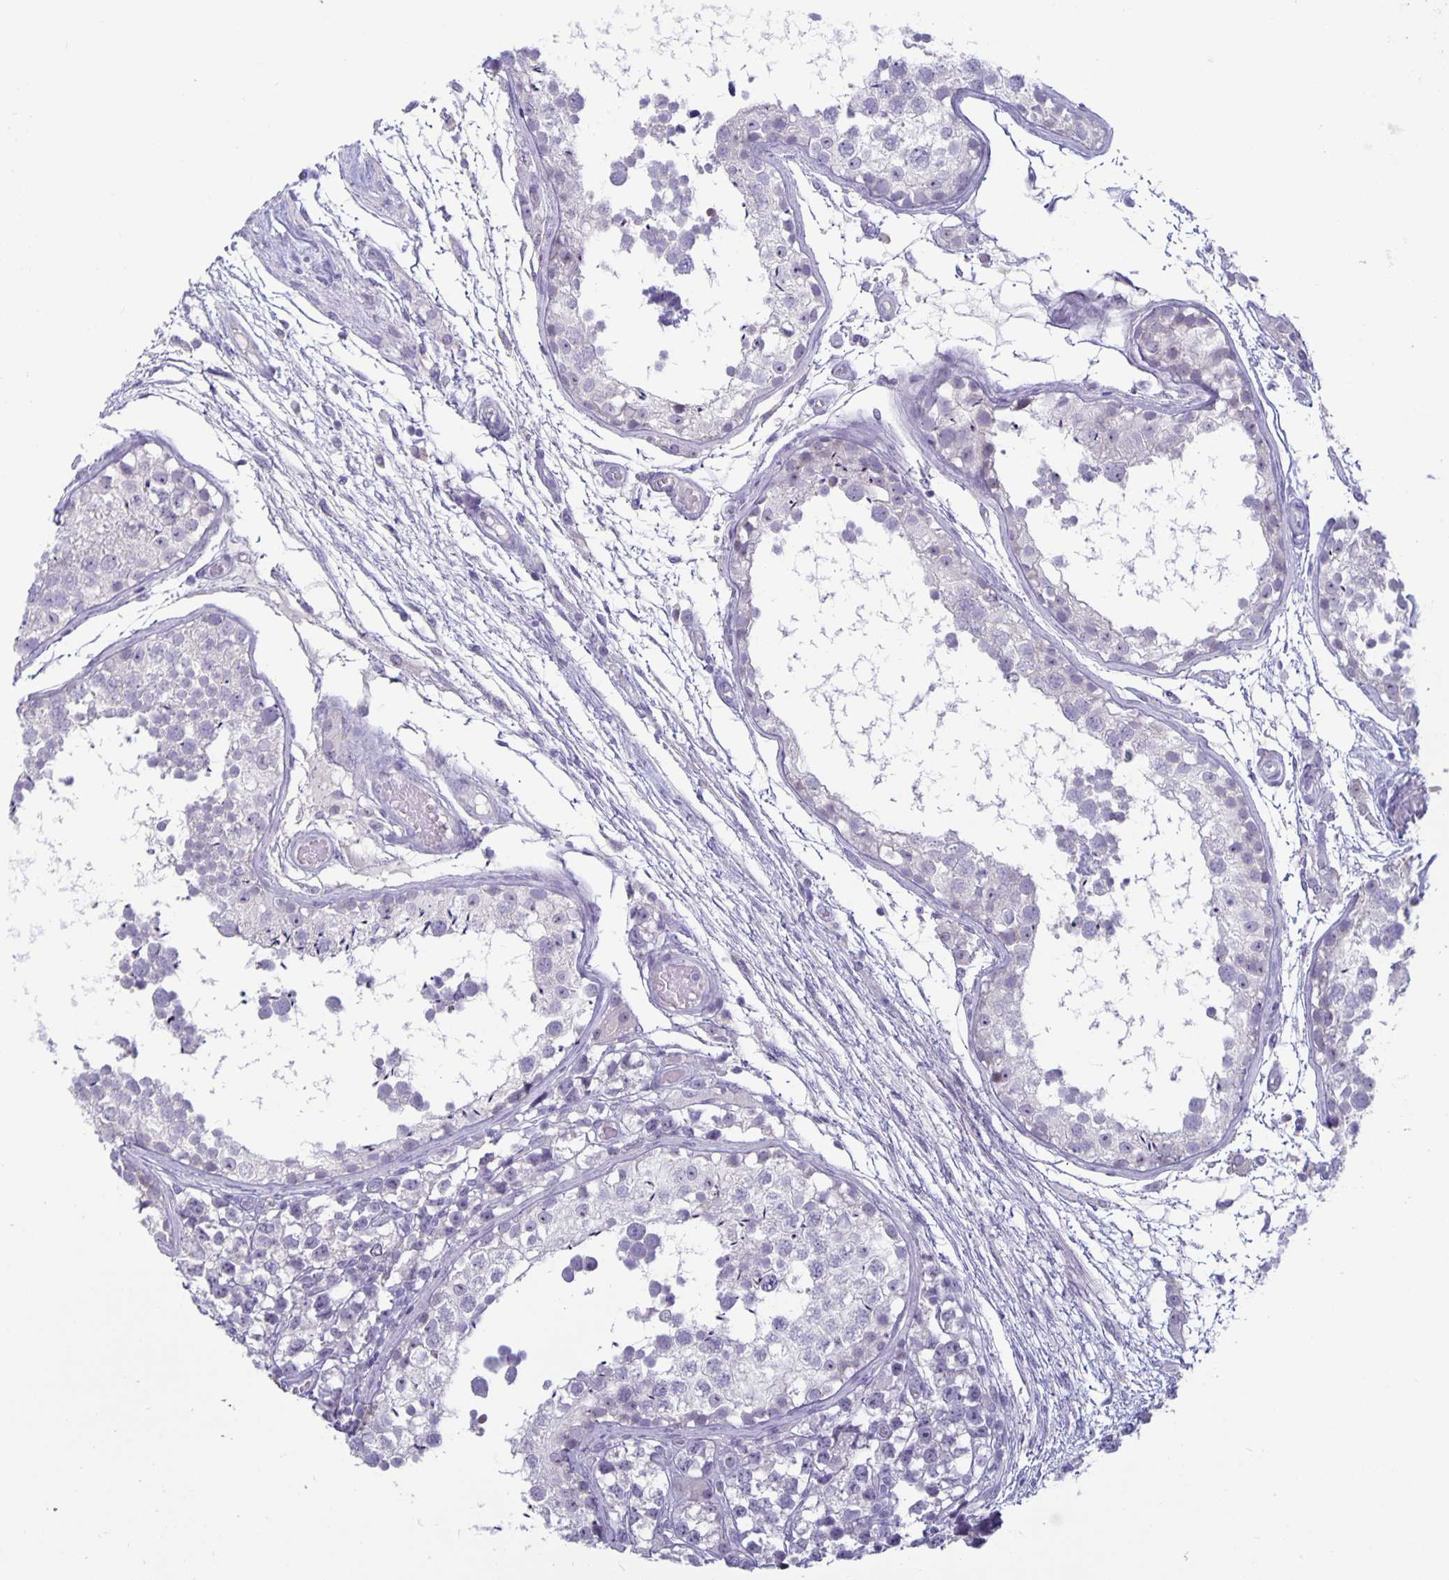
{"staining": {"intensity": "negative", "quantity": "none", "location": "none"}, "tissue": "testis", "cell_type": "Cells in seminiferous ducts", "image_type": "normal", "snomed": [{"axis": "morphology", "description": "Normal tissue, NOS"}, {"axis": "morphology", "description": "Seminoma, NOS"}, {"axis": "topography", "description": "Testis"}], "caption": "An immunohistochemistry (IHC) histopathology image of normal testis is shown. There is no staining in cells in seminiferous ducts of testis.", "gene": "PLCB3", "patient": {"sex": "male", "age": 29}}